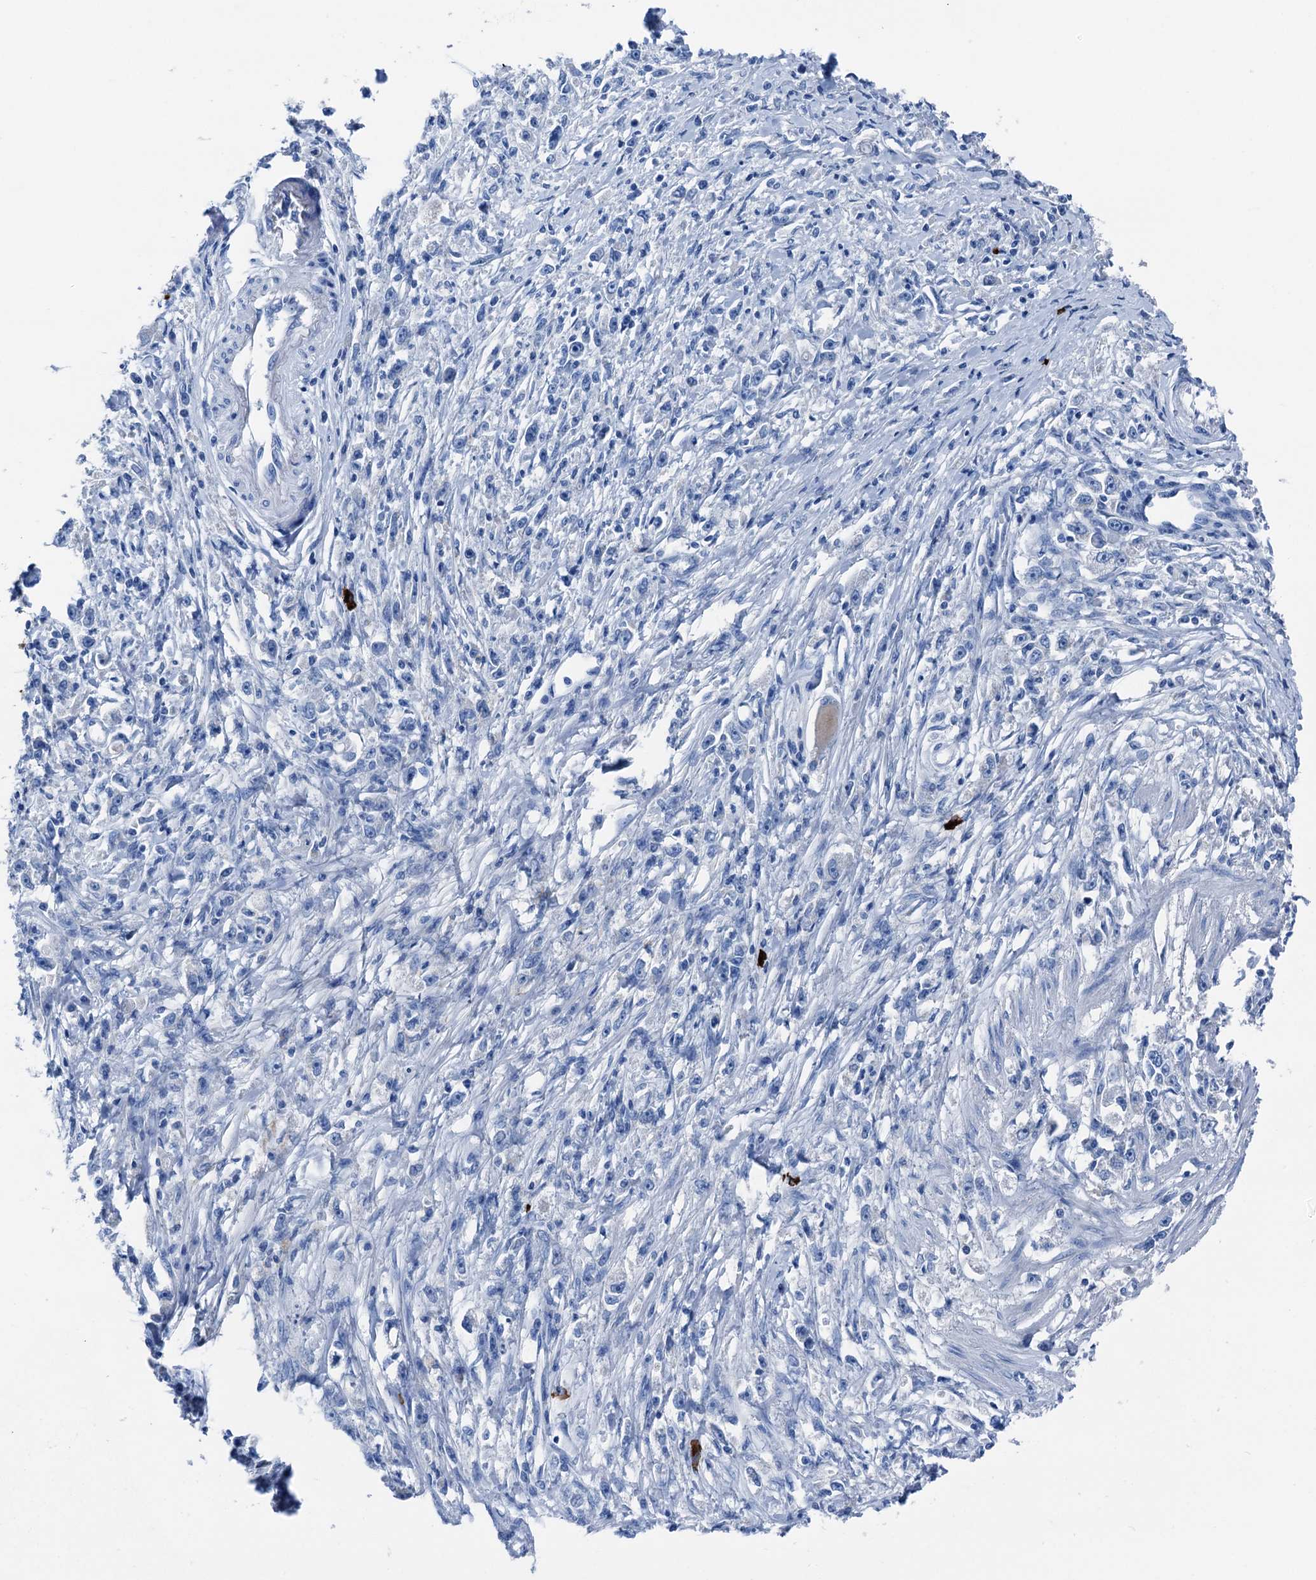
{"staining": {"intensity": "negative", "quantity": "none", "location": "none"}, "tissue": "stomach cancer", "cell_type": "Tumor cells", "image_type": "cancer", "snomed": [{"axis": "morphology", "description": "Adenocarcinoma, NOS"}, {"axis": "topography", "description": "Stomach"}], "caption": "An image of stomach cancer (adenocarcinoma) stained for a protein reveals no brown staining in tumor cells.", "gene": "C1QTNF4", "patient": {"sex": "female", "age": 59}}